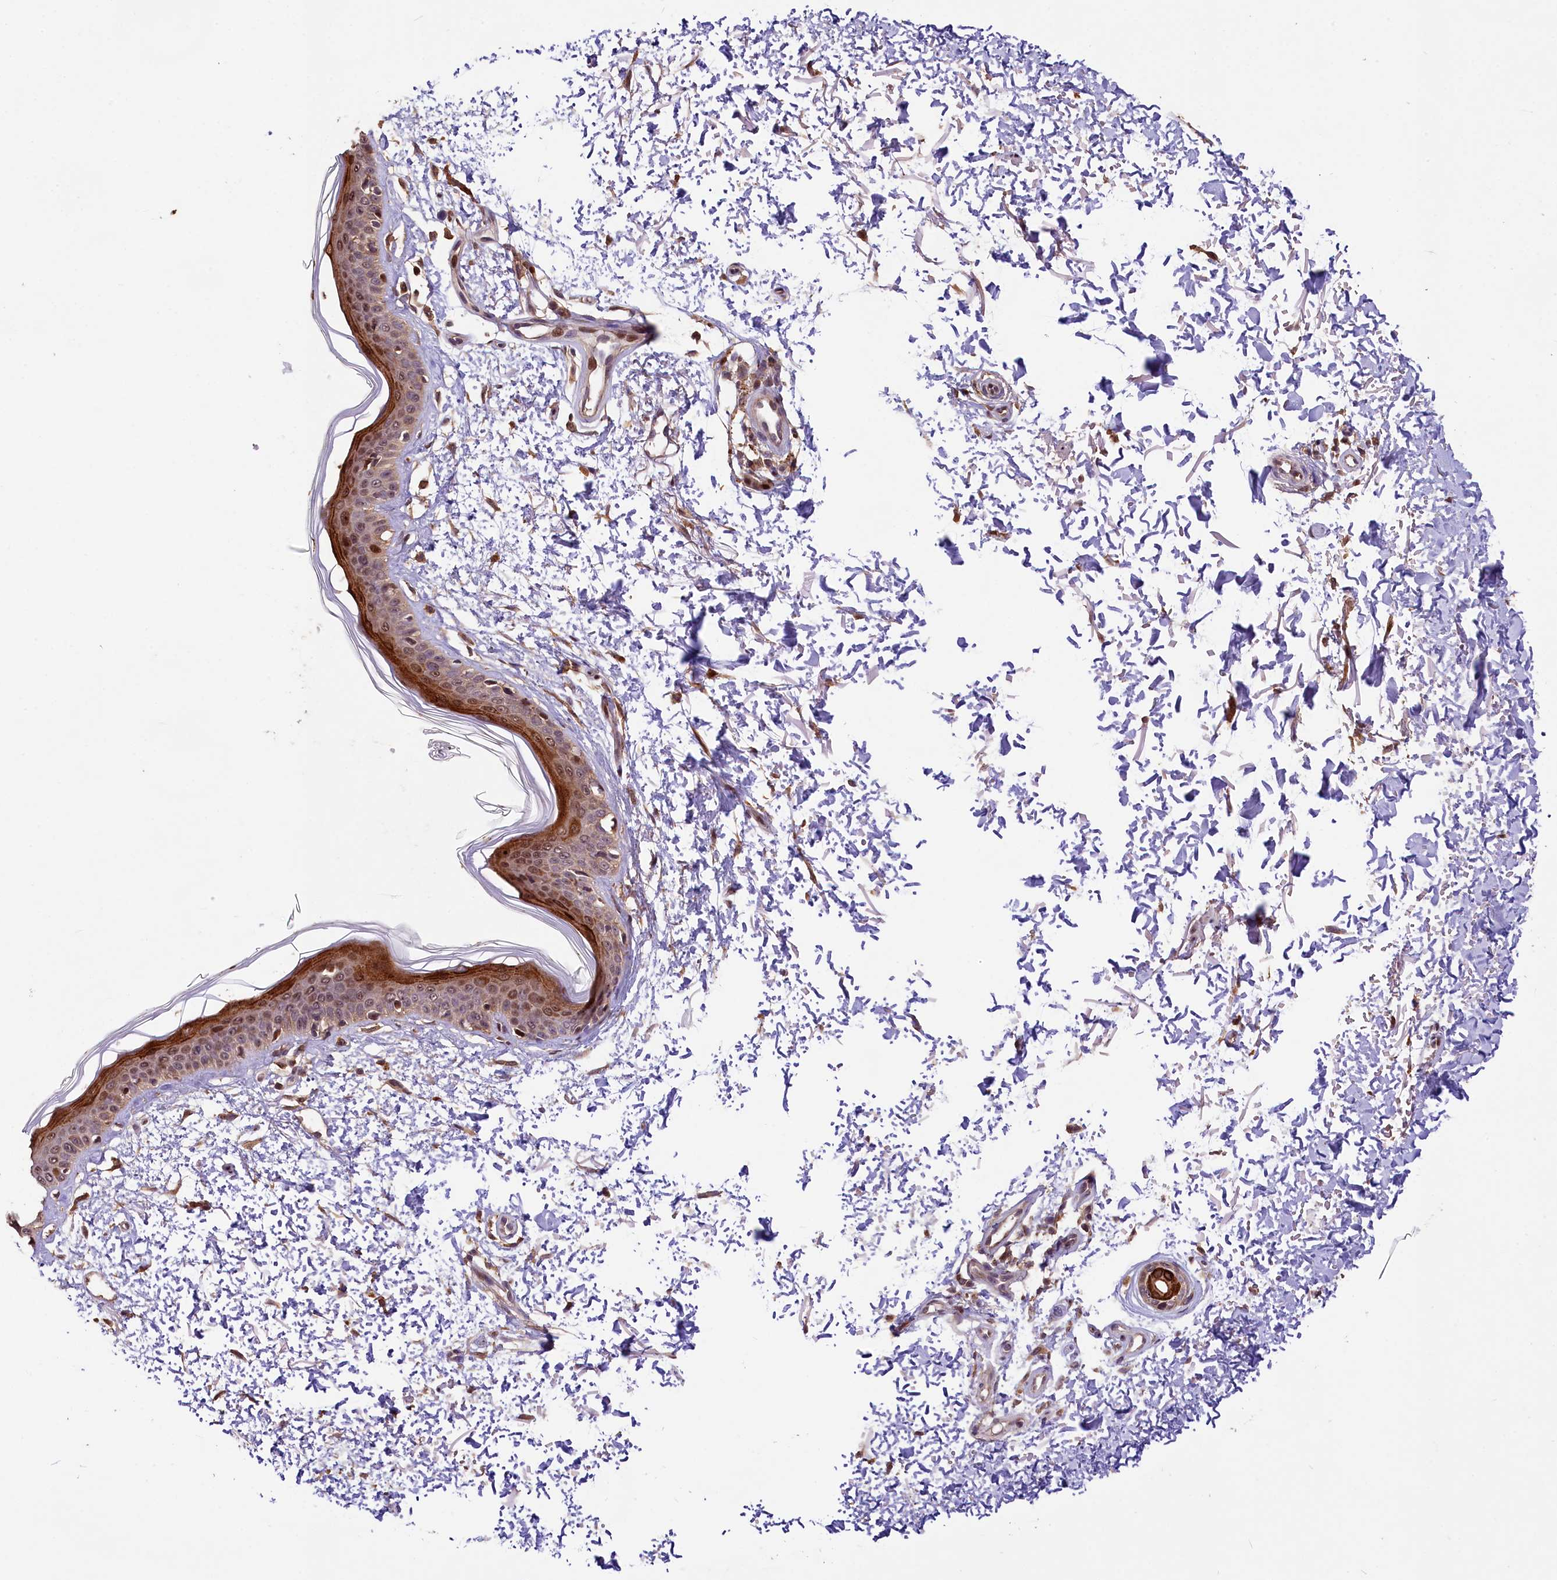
{"staining": {"intensity": "strong", "quantity": "25%-75%", "location": "cytoplasmic/membranous,nuclear"}, "tissue": "skin", "cell_type": "Fibroblasts", "image_type": "normal", "snomed": [{"axis": "morphology", "description": "Normal tissue, NOS"}, {"axis": "topography", "description": "Skin"}], "caption": "Skin stained with a brown dye displays strong cytoplasmic/membranous,nuclear positive positivity in about 25%-75% of fibroblasts.", "gene": "PHAF1", "patient": {"sex": "male", "age": 66}}